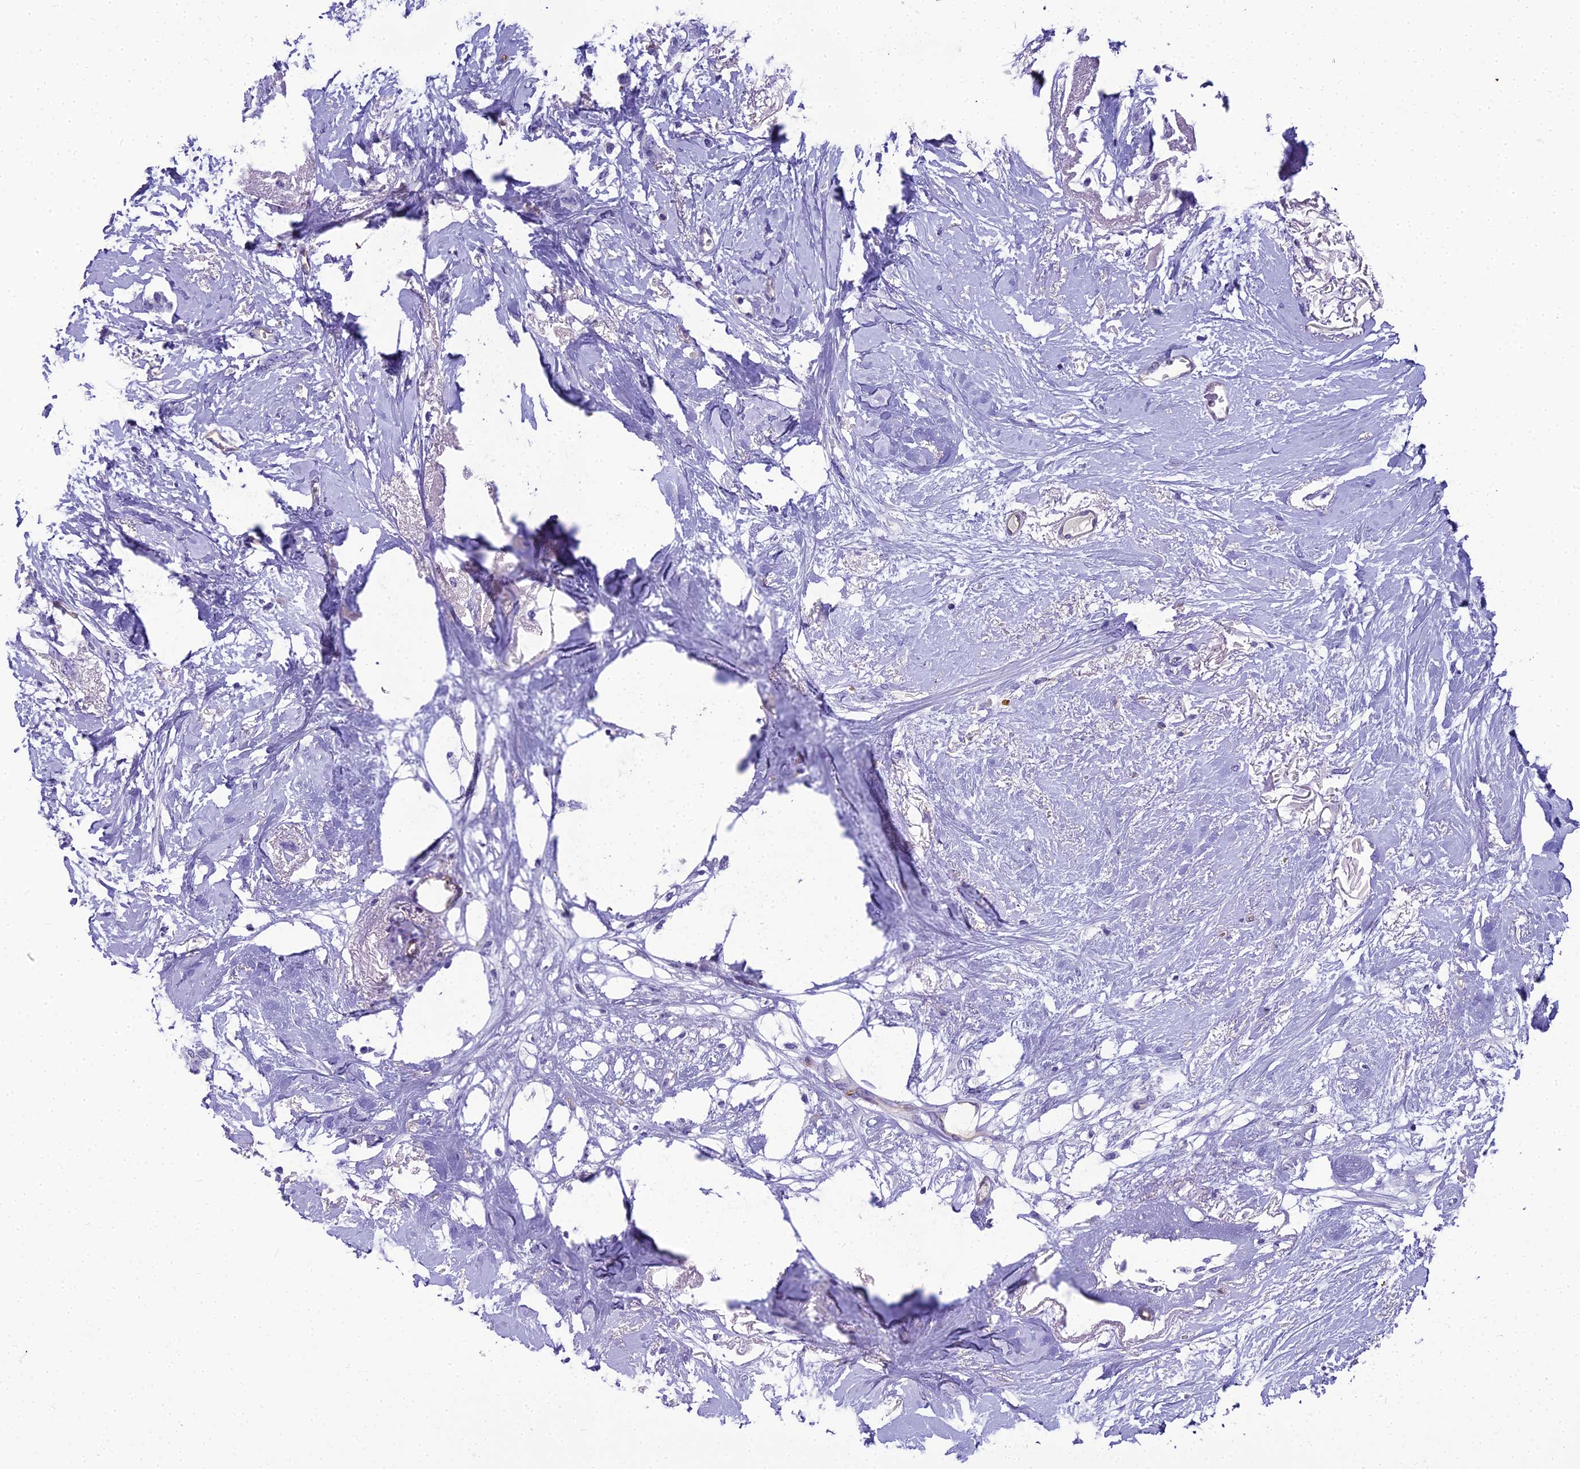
{"staining": {"intensity": "negative", "quantity": "none", "location": "none"}, "tissue": "breast cancer", "cell_type": "Tumor cells", "image_type": "cancer", "snomed": [{"axis": "morphology", "description": "Duct carcinoma"}, {"axis": "topography", "description": "Breast"}], "caption": "This is a image of IHC staining of infiltrating ductal carcinoma (breast), which shows no staining in tumor cells.", "gene": "NINJ1", "patient": {"sex": "female", "age": 72}}